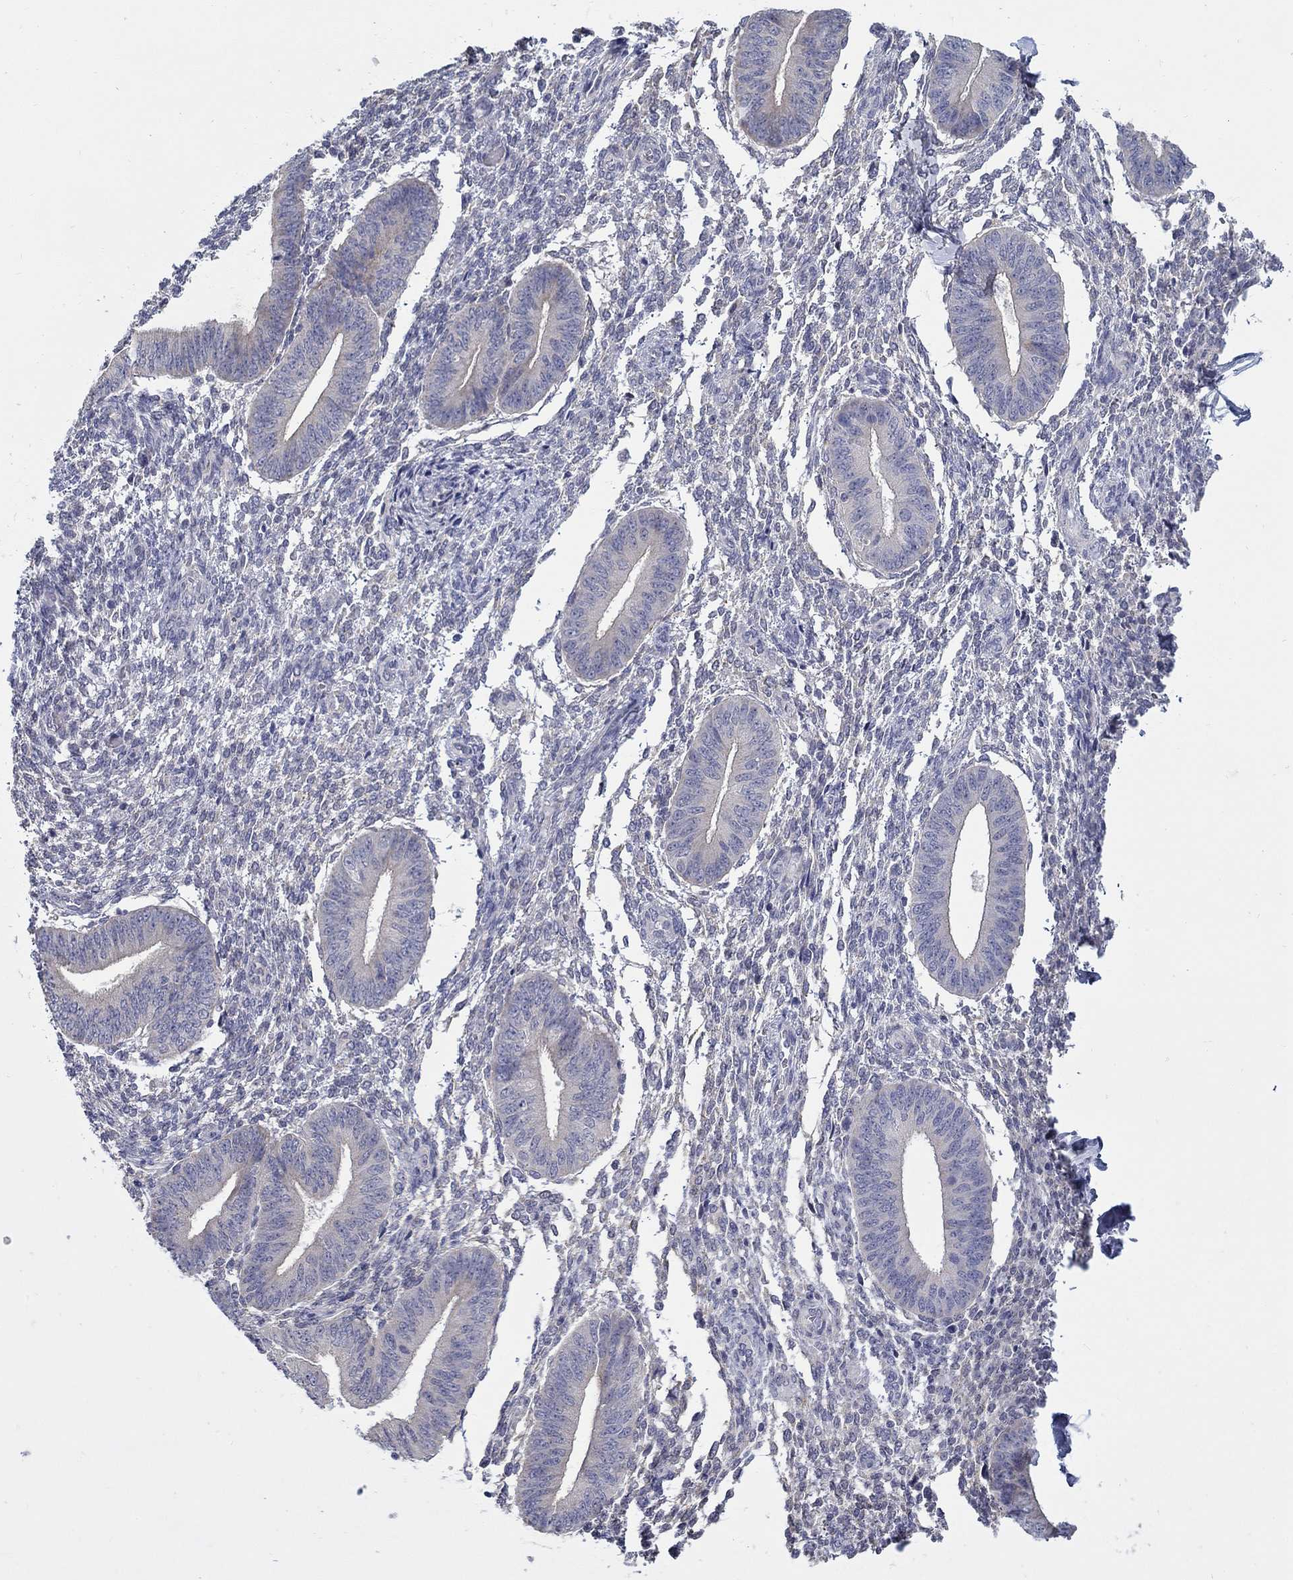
{"staining": {"intensity": "negative", "quantity": "none", "location": "none"}, "tissue": "endometrium", "cell_type": "Cells in endometrial stroma", "image_type": "normal", "snomed": [{"axis": "morphology", "description": "Normal tissue, NOS"}, {"axis": "topography", "description": "Endometrium"}], "caption": "Cells in endometrial stroma are negative for brown protein staining in normal endometrium. (DAB immunohistochemistry visualized using brightfield microscopy, high magnification).", "gene": "ABCA4", "patient": {"sex": "female", "age": 47}}